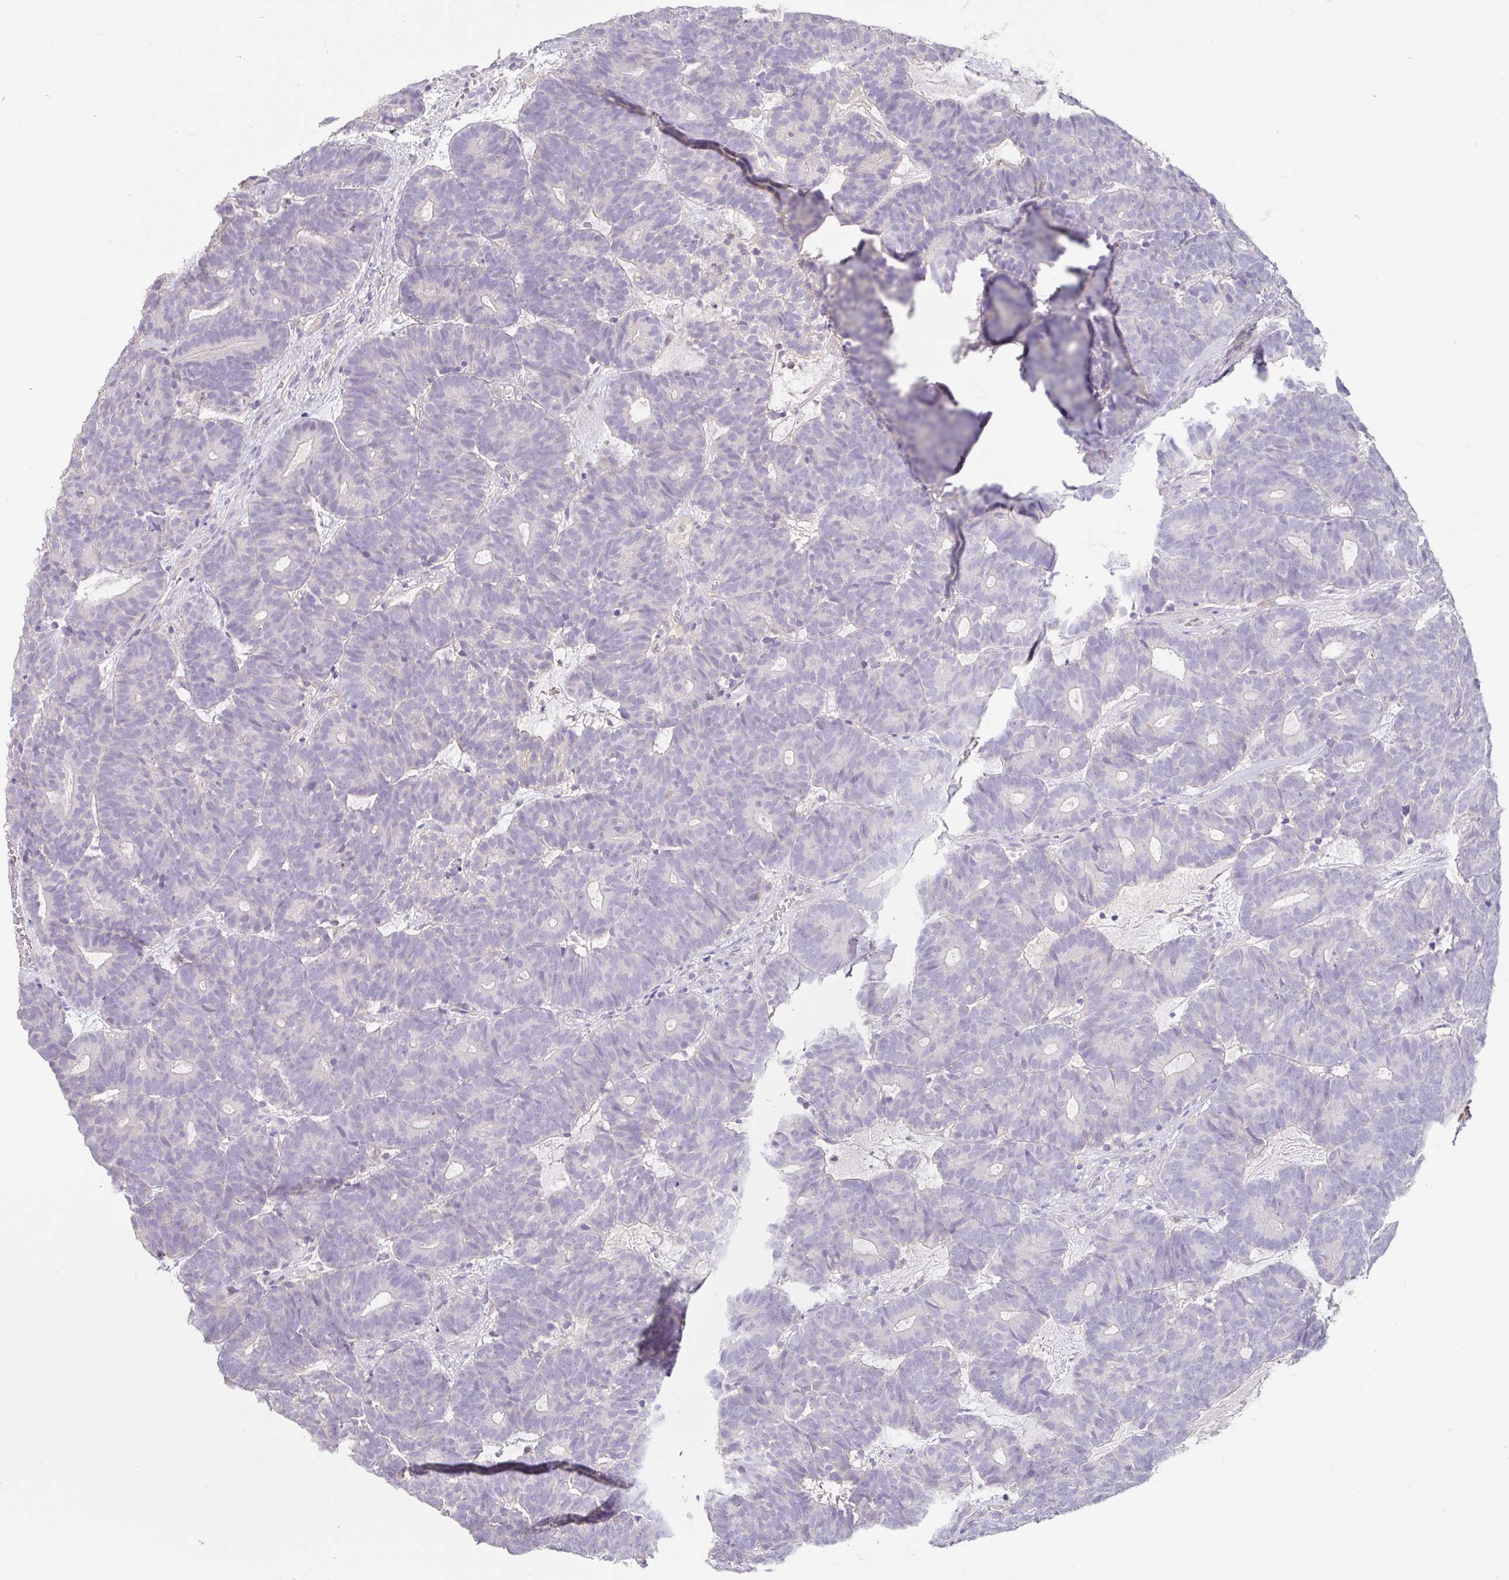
{"staining": {"intensity": "negative", "quantity": "none", "location": "none"}, "tissue": "head and neck cancer", "cell_type": "Tumor cells", "image_type": "cancer", "snomed": [{"axis": "morphology", "description": "Adenocarcinoma, NOS"}, {"axis": "topography", "description": "Head-Neck"}], "caption": "Immunohistochemical staining of head and neck cancer (adenocarcinoma) reveals no significant positivity in tumor cells. The staining is performed using DAB brown chromogen with nuclei counter-stained in using hematoxylin.", "gene": "PYGM", "patient": {"sex": "female", "age": 81}}